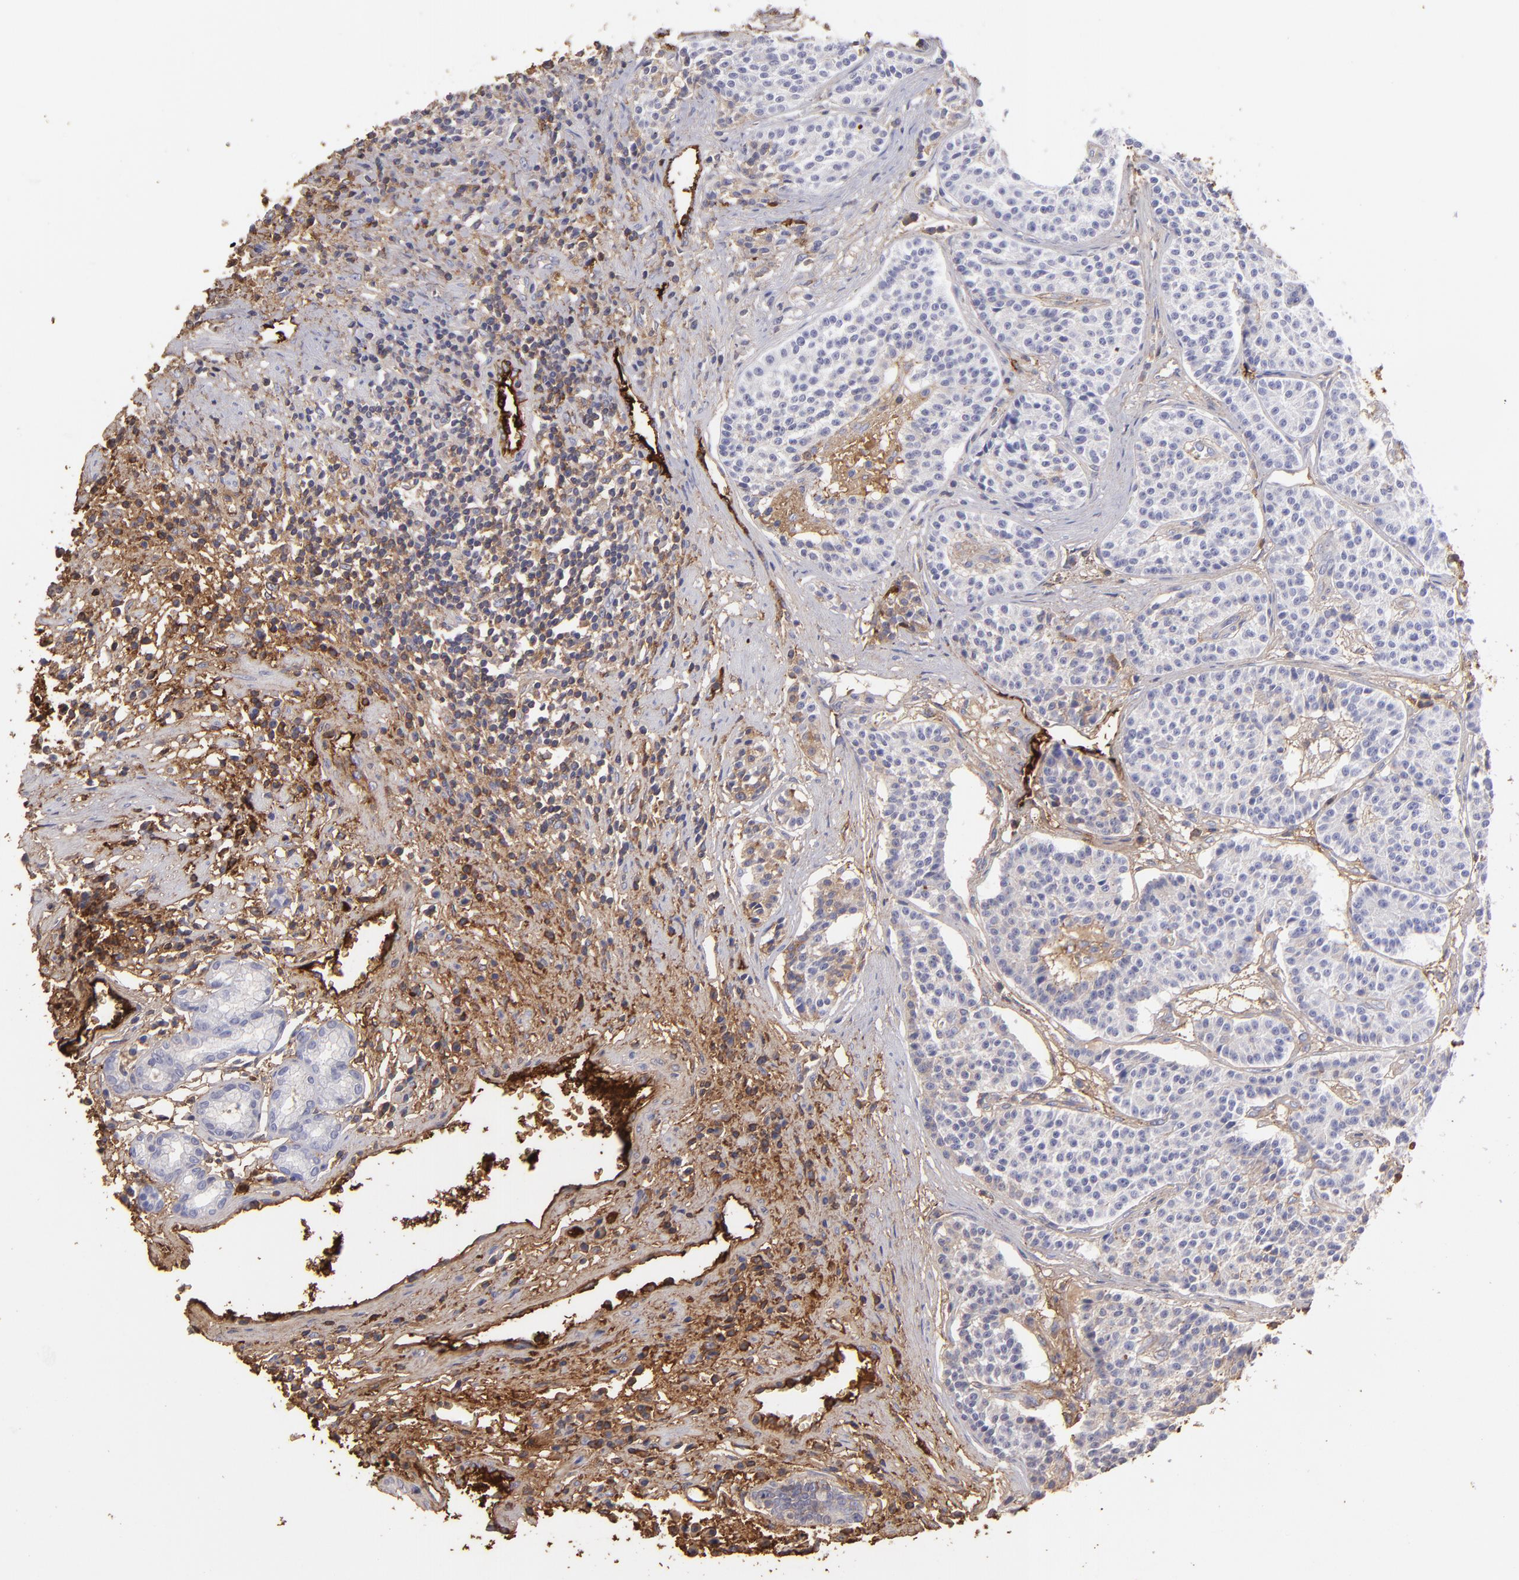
{"staining": {"intensity": "strong", "quantity": ">75%", "location": "cytoplasmic/membranous"}, "tissue": "carcinoid", "cell_type": "Tumor cells", "image_type": "cancer", "snomed": [{"axis": "morphology", "description": "Carcinoid, malignant, NOS"}, {"axis": "topography", "description": "Stomach"}], "caption": "Tumor cells display high levels of strong cytoplasmic/membranous positivity in approximately >75% of cells in carcinoid (malignant).", "gene": "FGB", "patient": {"sex": "female", "age": 76}}